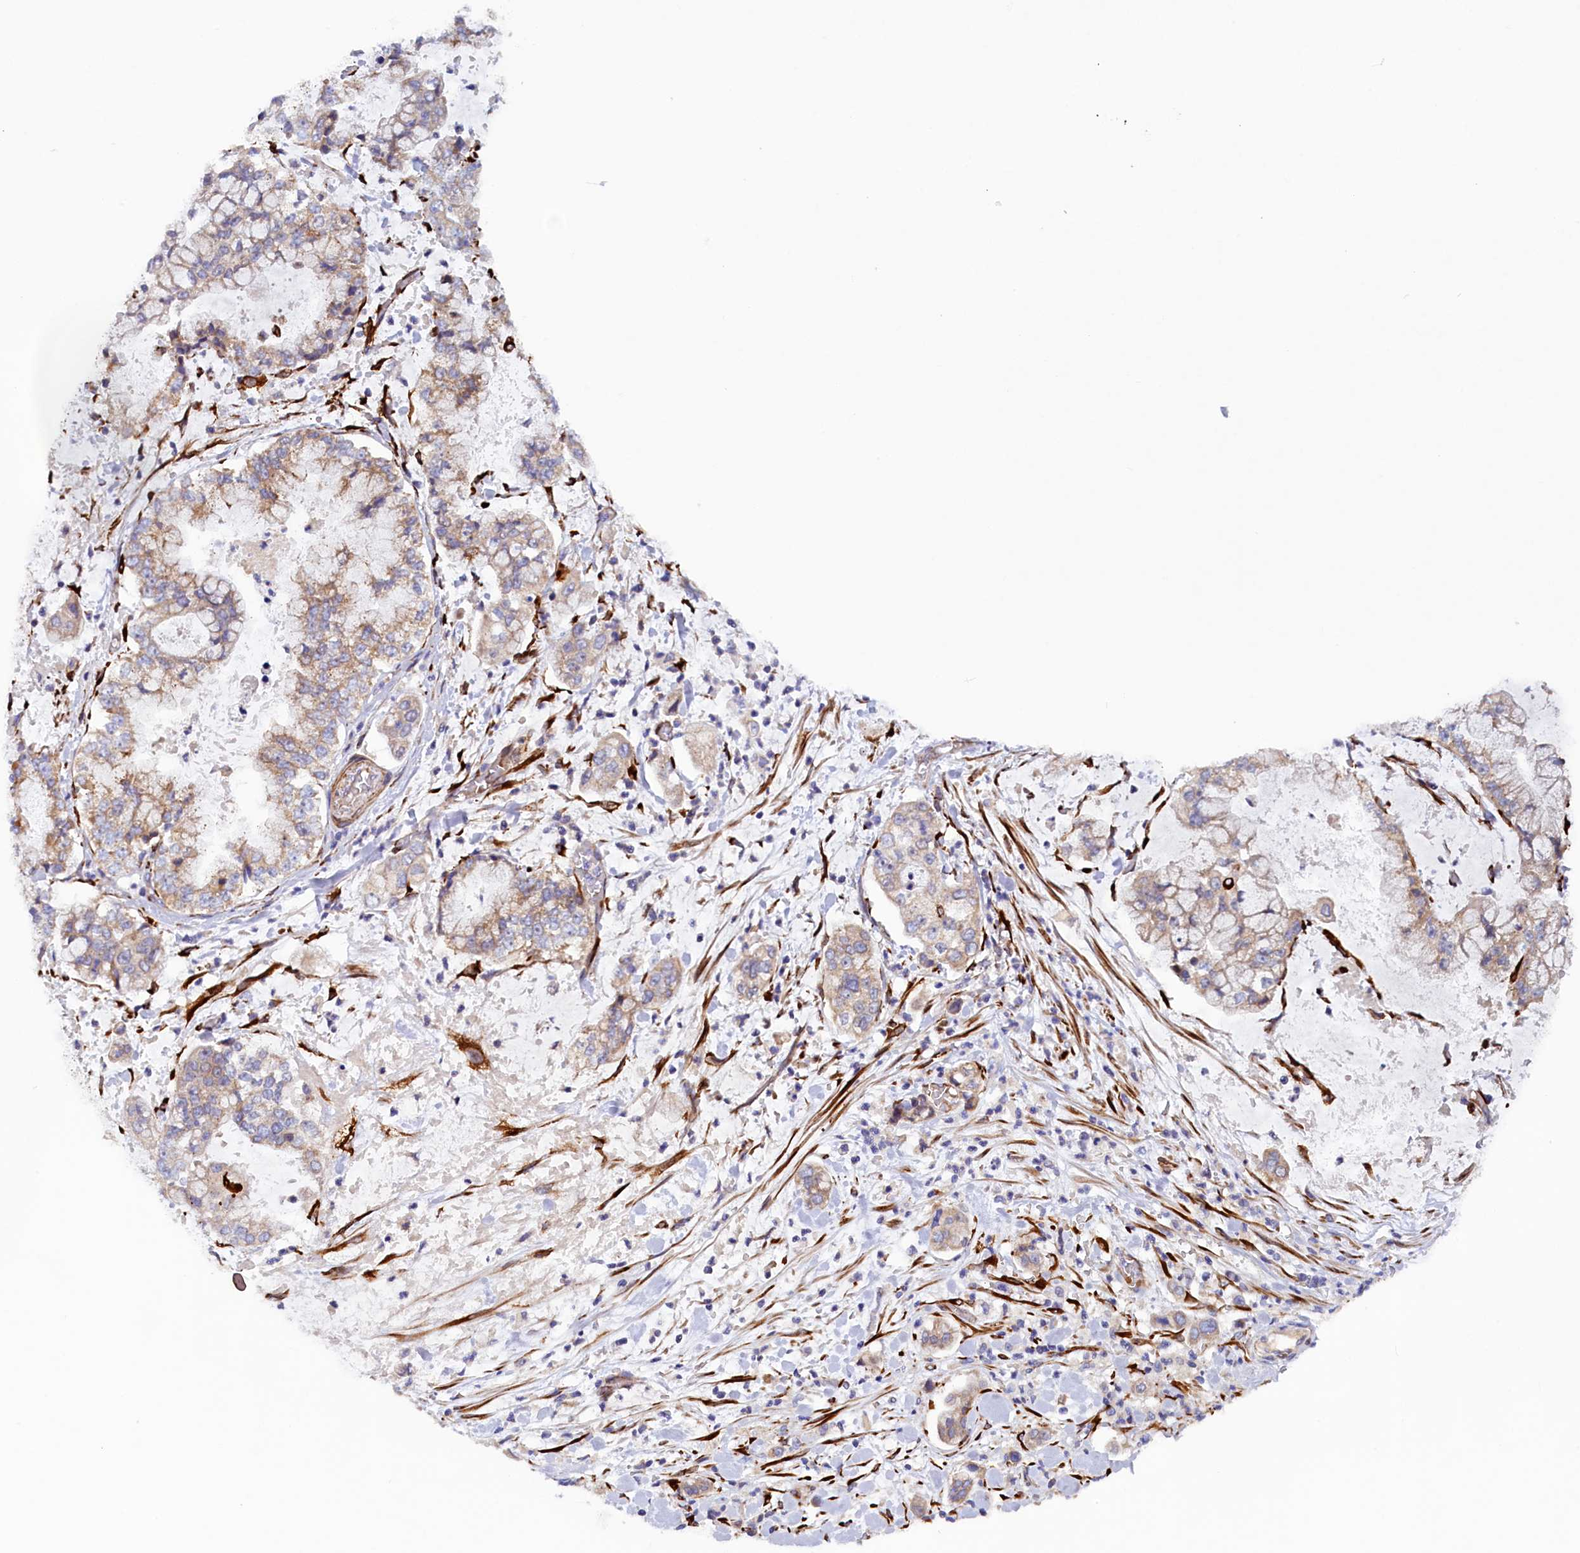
{"staining": {"intensity": "moderate", "quantity": "<25%", "location": "cytoplasmic/membranous"}, "tissue": "stomach cancer", "cell_type": "Tumor cells", "image_type": "cancer", "snomed": [{"axis": "morphology", "description": "Adenocarcinoma, NOS"}, {"axis": "topography", "description": "Stomach"}], "caption": "Human stomach adenocarcinoma stained with a brown dye displays moderate cytoplasmic/membranous positive positivity in approximately <25% of tumor cells.", "gene": "ARRDC4", "patient": {"sex": "male", "age": 76}}